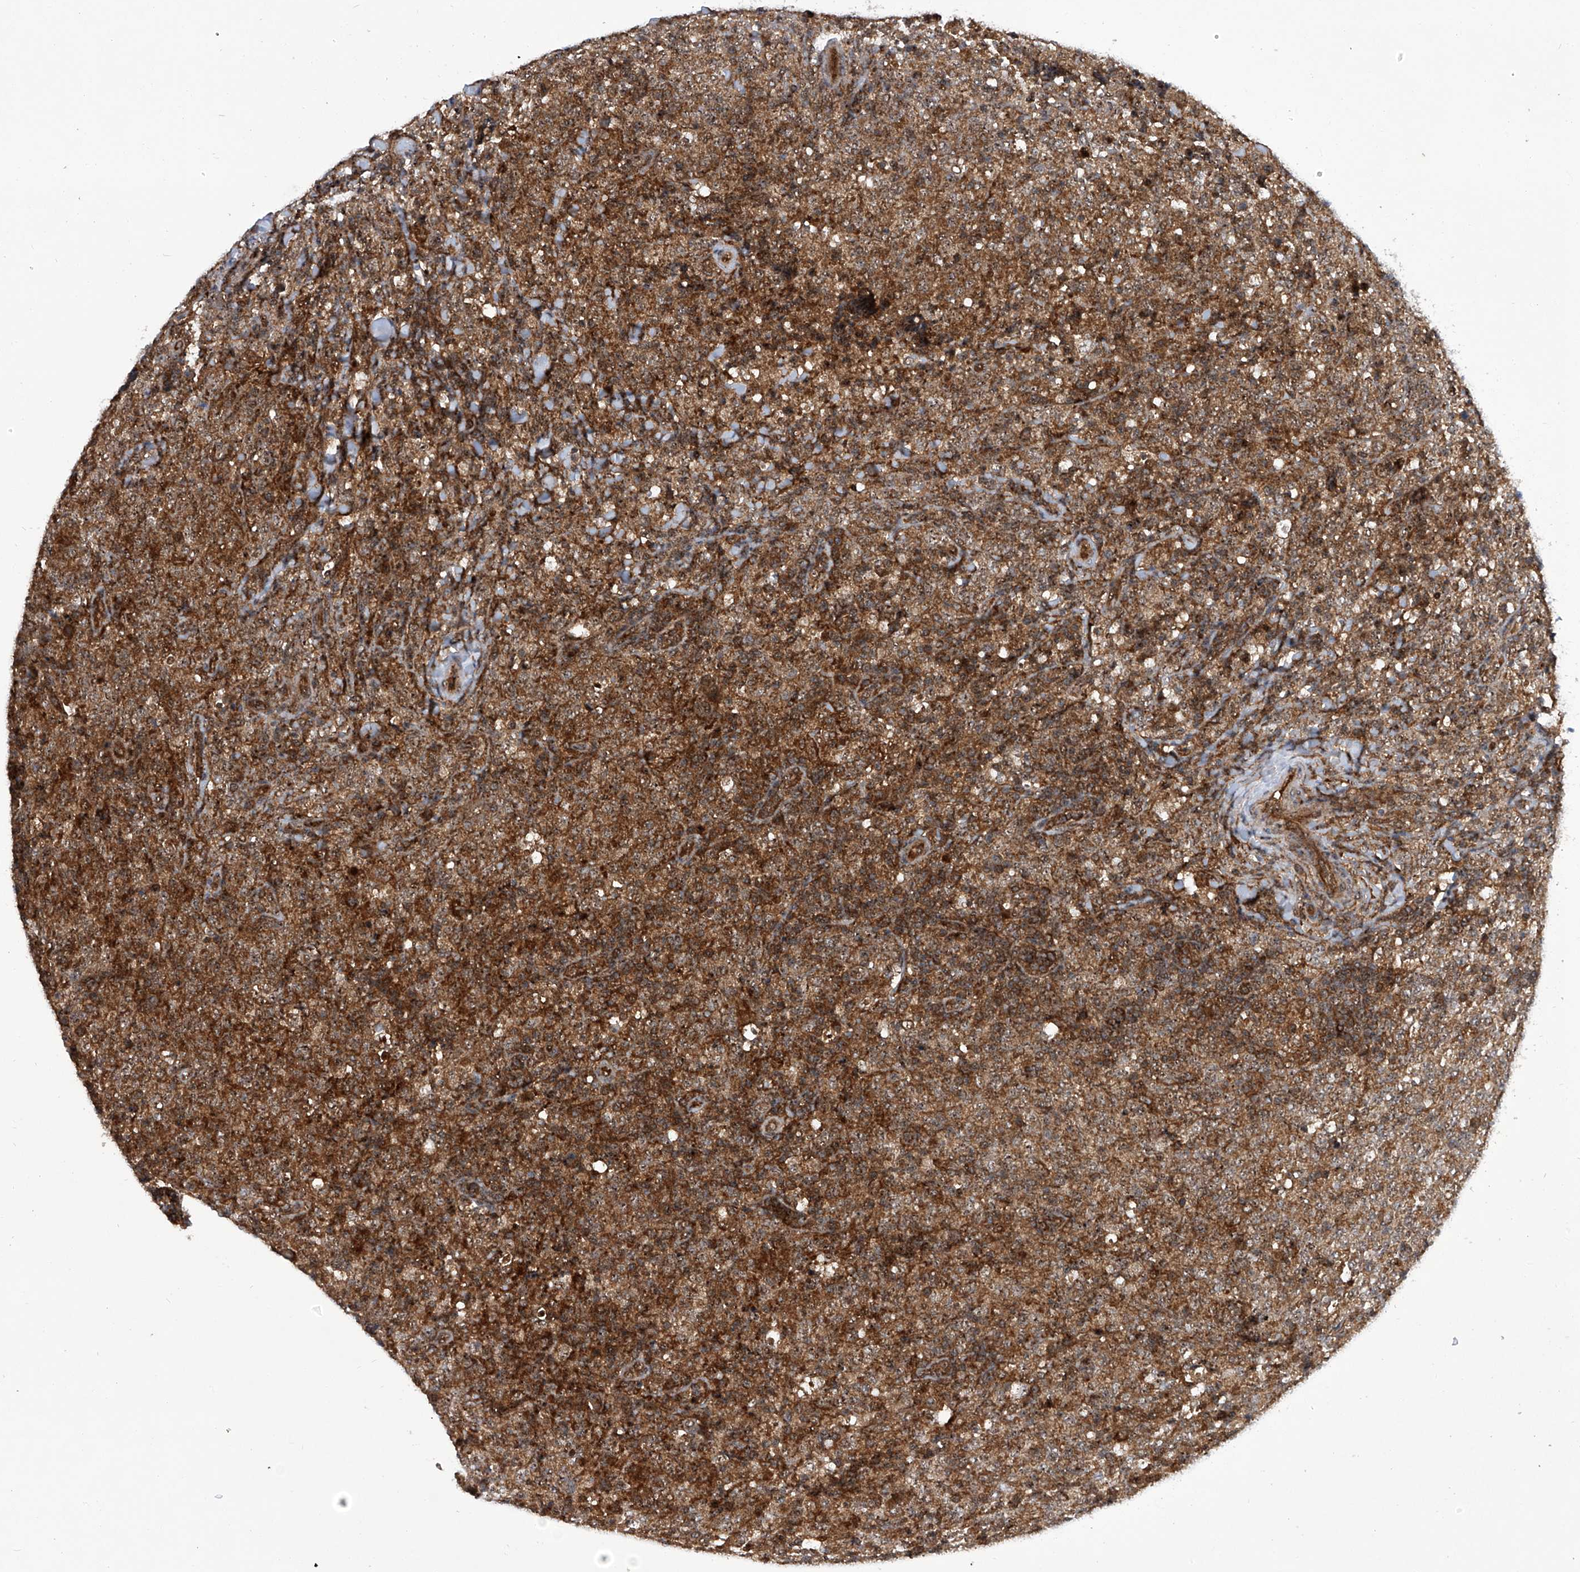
{"staining": {"intensity": "moderate", "quantity": ">75%", "location": "cytoplasmic/membranous,nuclear"}, "tissue": "lymphoma", "cell_type": "Tumor cells", "image_type": "cancer", "snomed": [{"axis": "morphology", "description": "Malignant lymphoma, non-Hodgkin's type, High grade"}, {"axis": "topography", "description": "Tonsil"}], "caption": "Protein staining shows moderate cytoplasmic/membranous and nuclear positivity in about >75% of tumor cells in lymphoma. (Brightfield microscopy of DAB IHC at high magnification).", "gene": "CISH", "patient": {"sex": "female", "age": 36}}